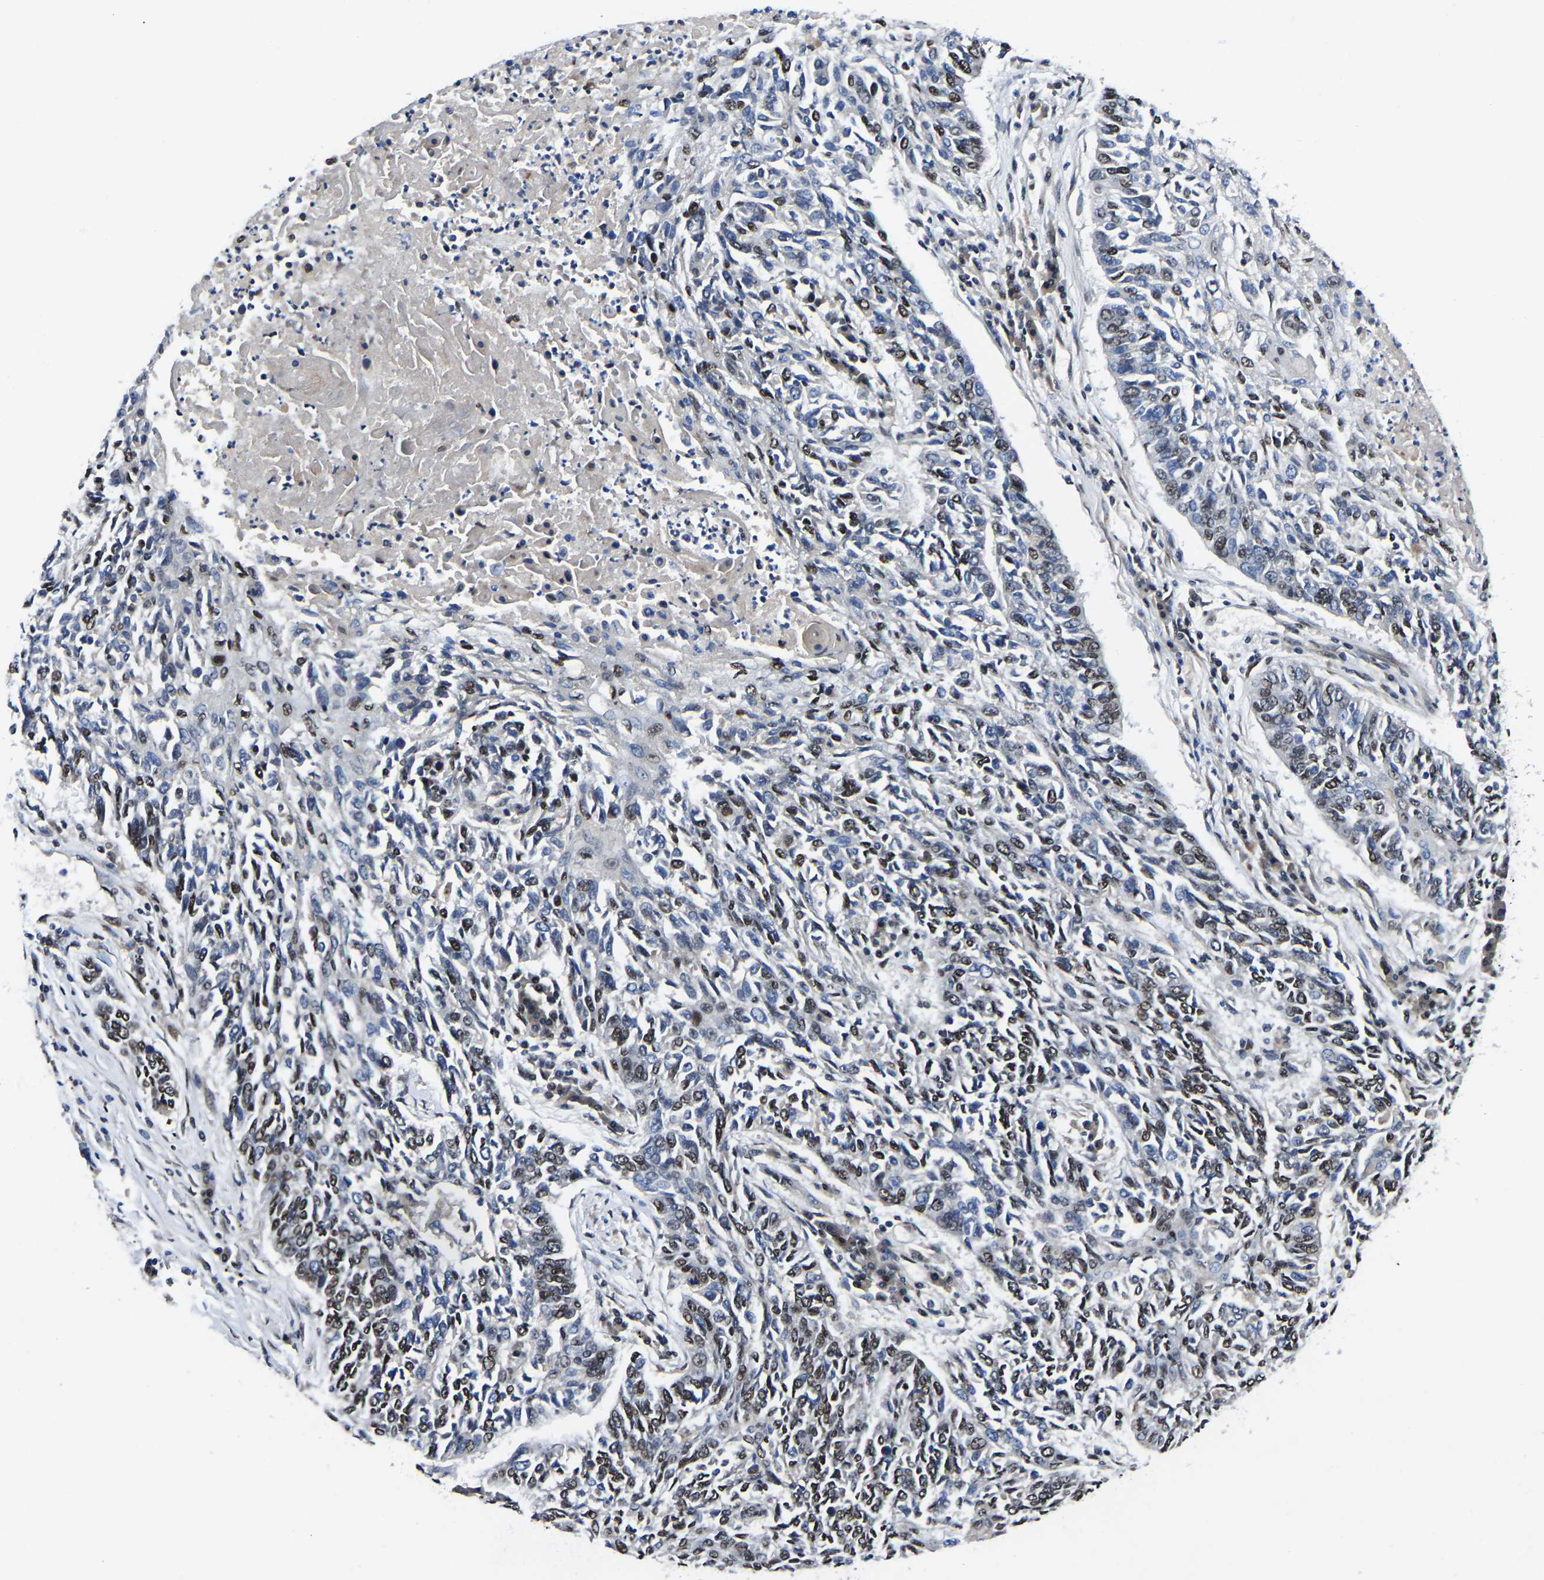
{"staining": {"intensity": "moderate", "quantity": "25%-75%", "location": "nuclear"}, "tissue": "lung cancer", "cell_type": "Tumor cells", "image_type": "cancer", "snomed": [{"axis": "morphology", "description": "Normal tissue, NOS"}, {"axis": "morphology", "description": "Squamous cell carcinoma, NOS"}, {"axis": "topography", "description": "Cartilage tissue"}, {"axis": "topography", "description": "Bronchus"}, {"axis": "topography", "description": "Lung"}], "caption": "IHC staining of squamous cell carcinoma (lung), which displays medium levels of moderate nuclear expression in about 25%-75% of tumor cells indicating moderate nuclear protein staining. The staining was performed using DAB (brown) for protein detection and nuclei were counterstained in hematoxylin (blue).", "gene": "TRIM35", "patient": {"sex": "female", "age": 49}}